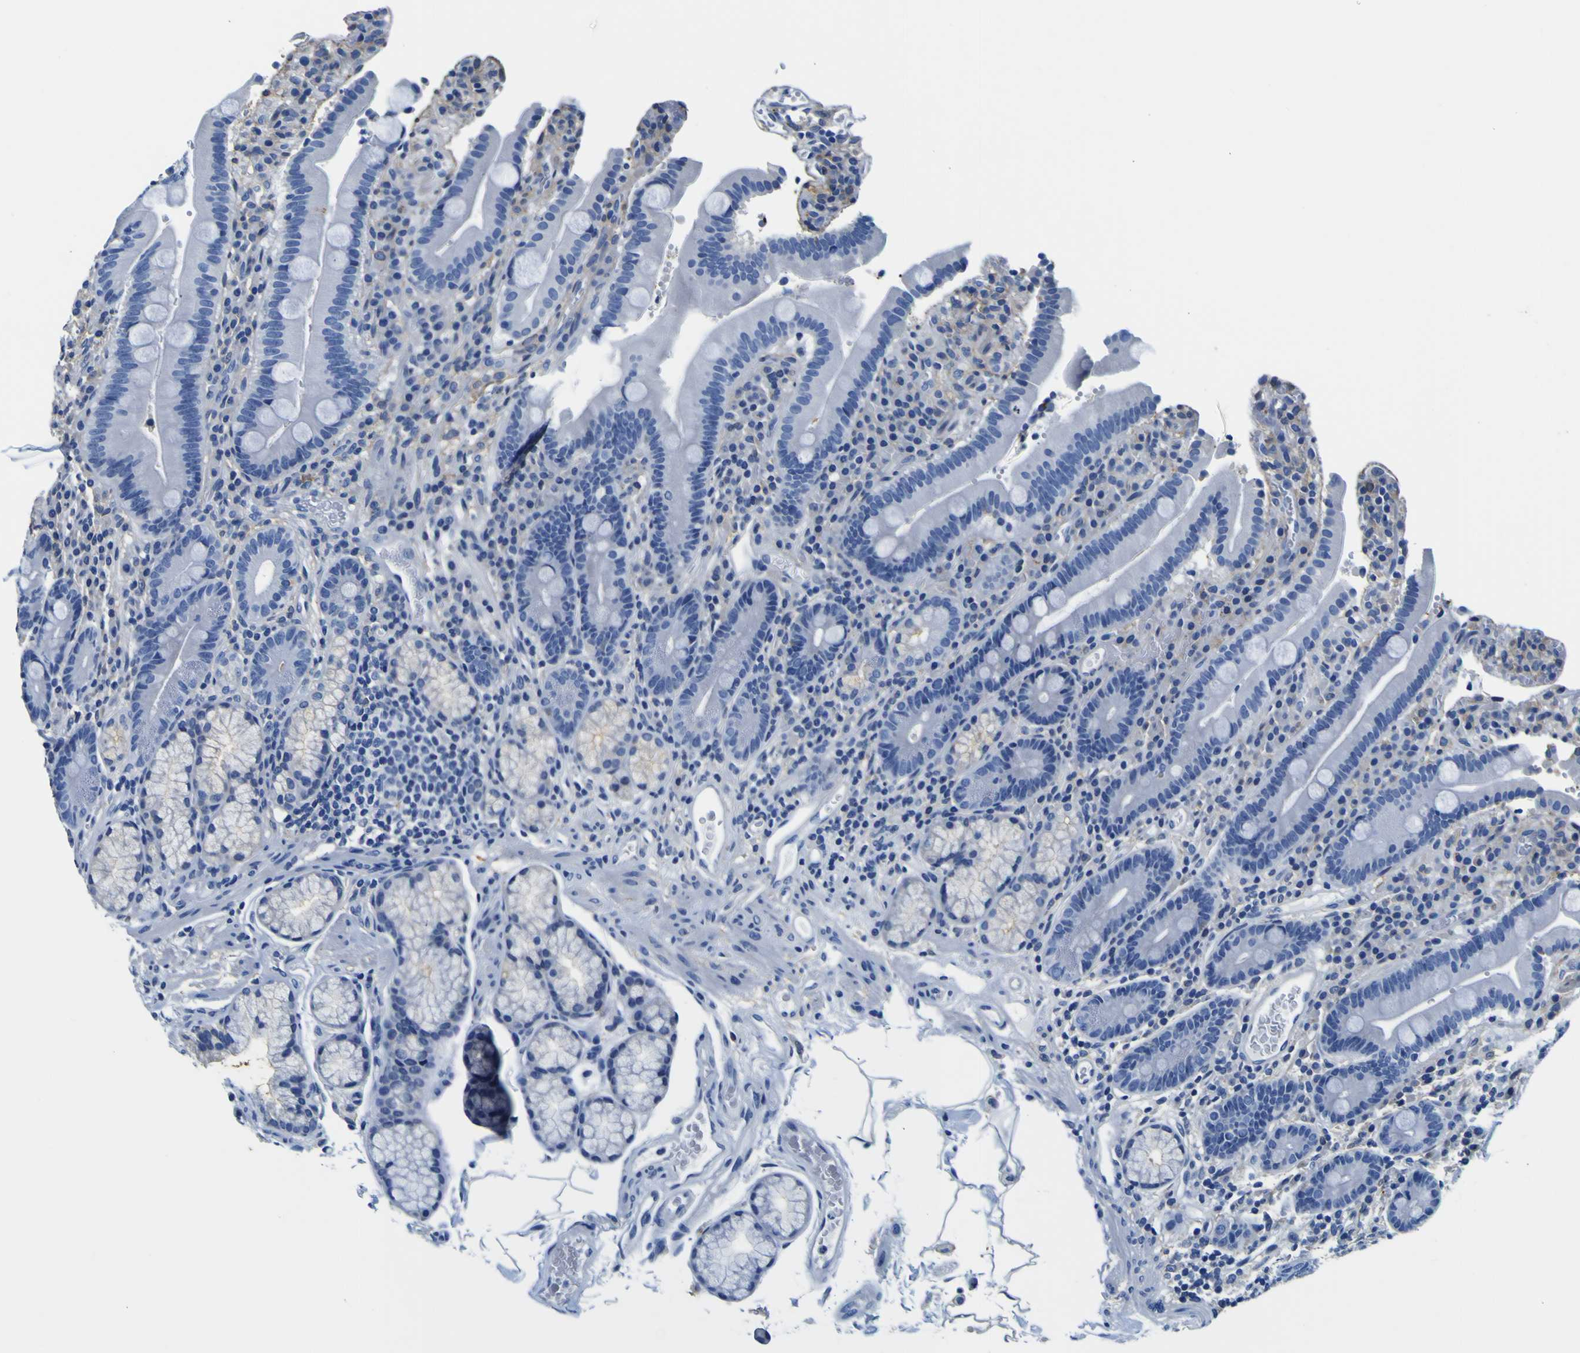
{"staining": {"intensity": "negative", "quantity": "none", "location": "none"}, "tissue": "duodenum", "cell_type": "Glandular cells", "image_type": "normal", "snomed": [{"axis": "morphology", "description": "Normal tissue, NOS"}, {"axis": "topography", "description": "Small intestine, NOS"}], "caption": "Immunohistochemical staining of normal duodenum displays no significant positivity in glandular cells.", "gene": "PXDN", "patient": {"sex": "female", "age": 71}}